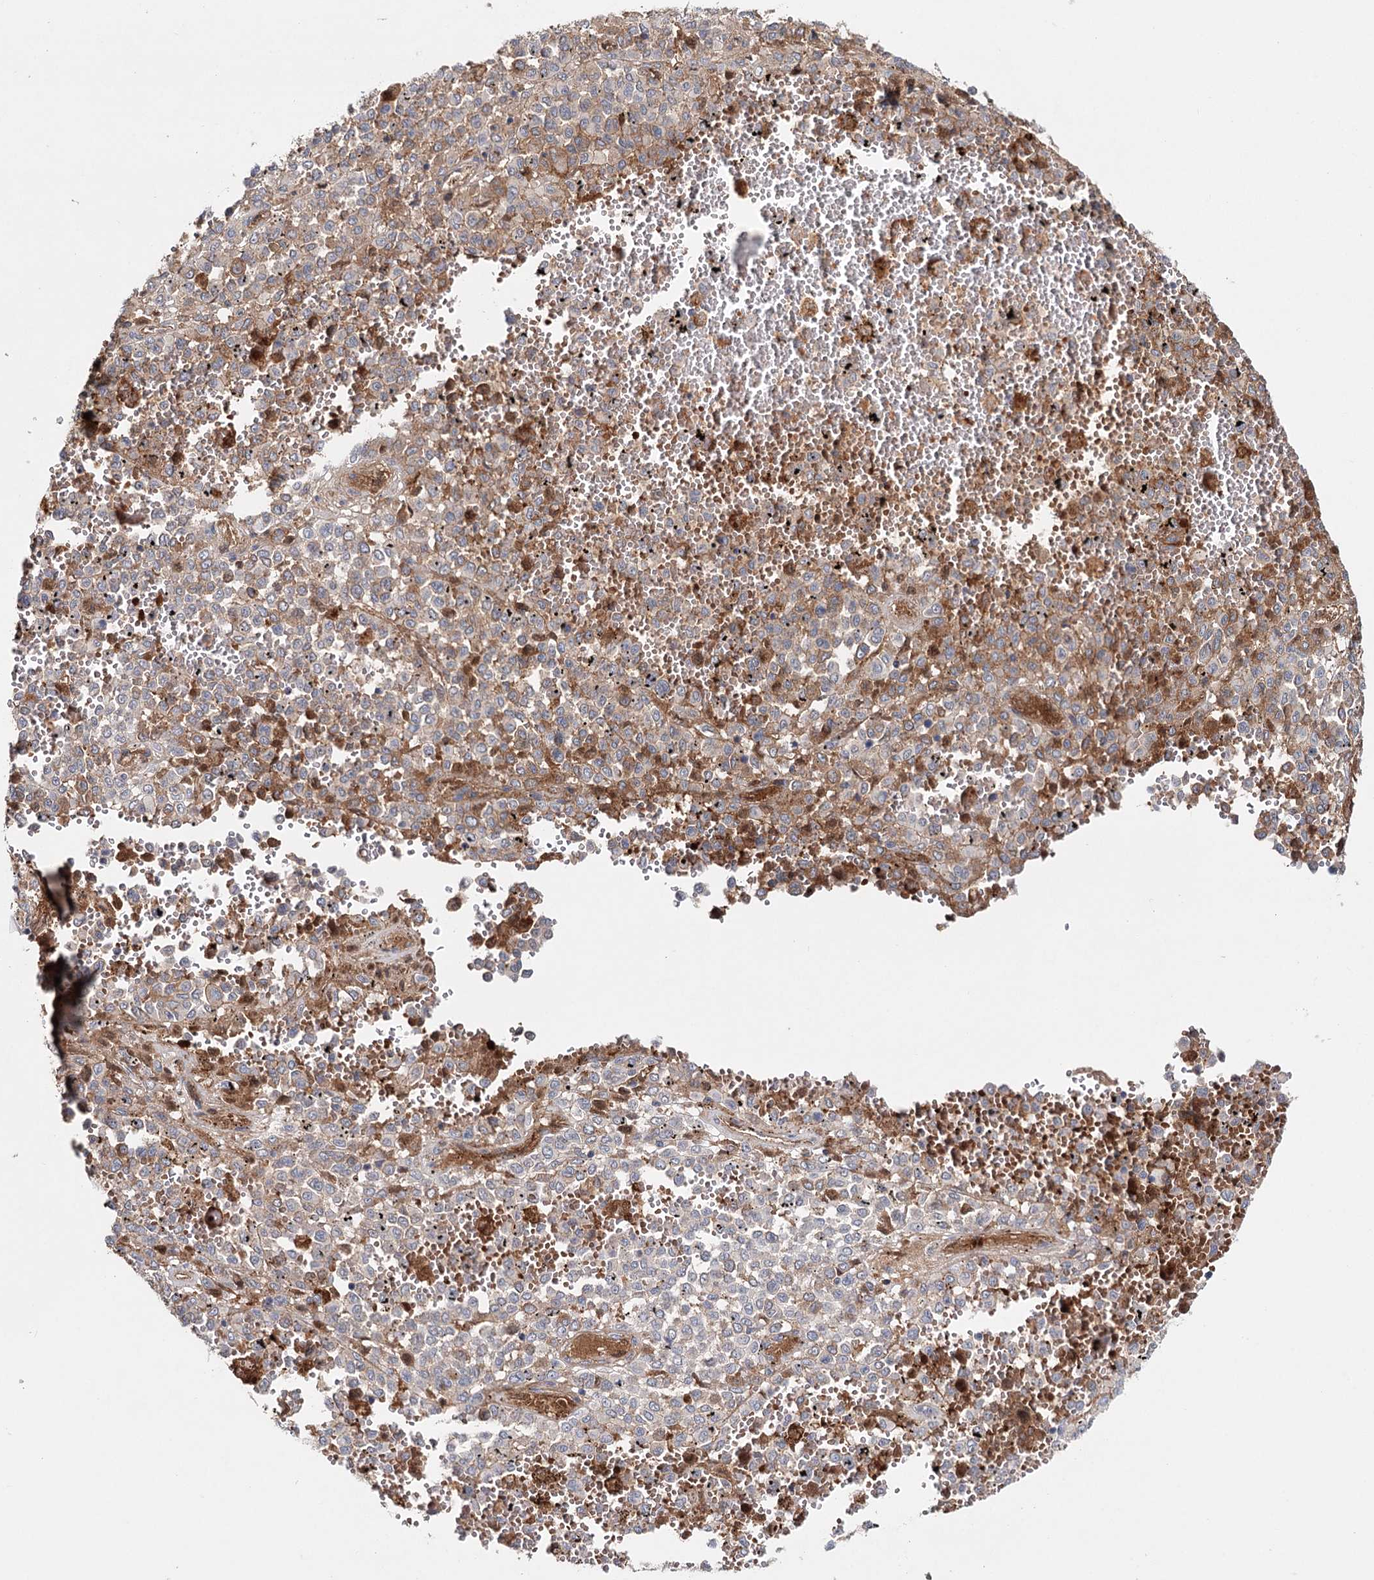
{"staining": {"intensity": "weak", "quantity": "25%-75%", "location": "cytoplasmic/membranous"}, "tissue": "melanoma", "cell_type": "Tumor cells", "image_type": "cancer", "snomed": [{"axis": "morphology", "description": "Malignant melanoma, Metastatic site"}, {"axis": "topography", "description": "Pancreas"}], "caption": "Human melanoma stained with a protein marker reveals weak staining in tumor cells.", "gene": "PKP4", "patient": {"sex": "female", "age": 30}}